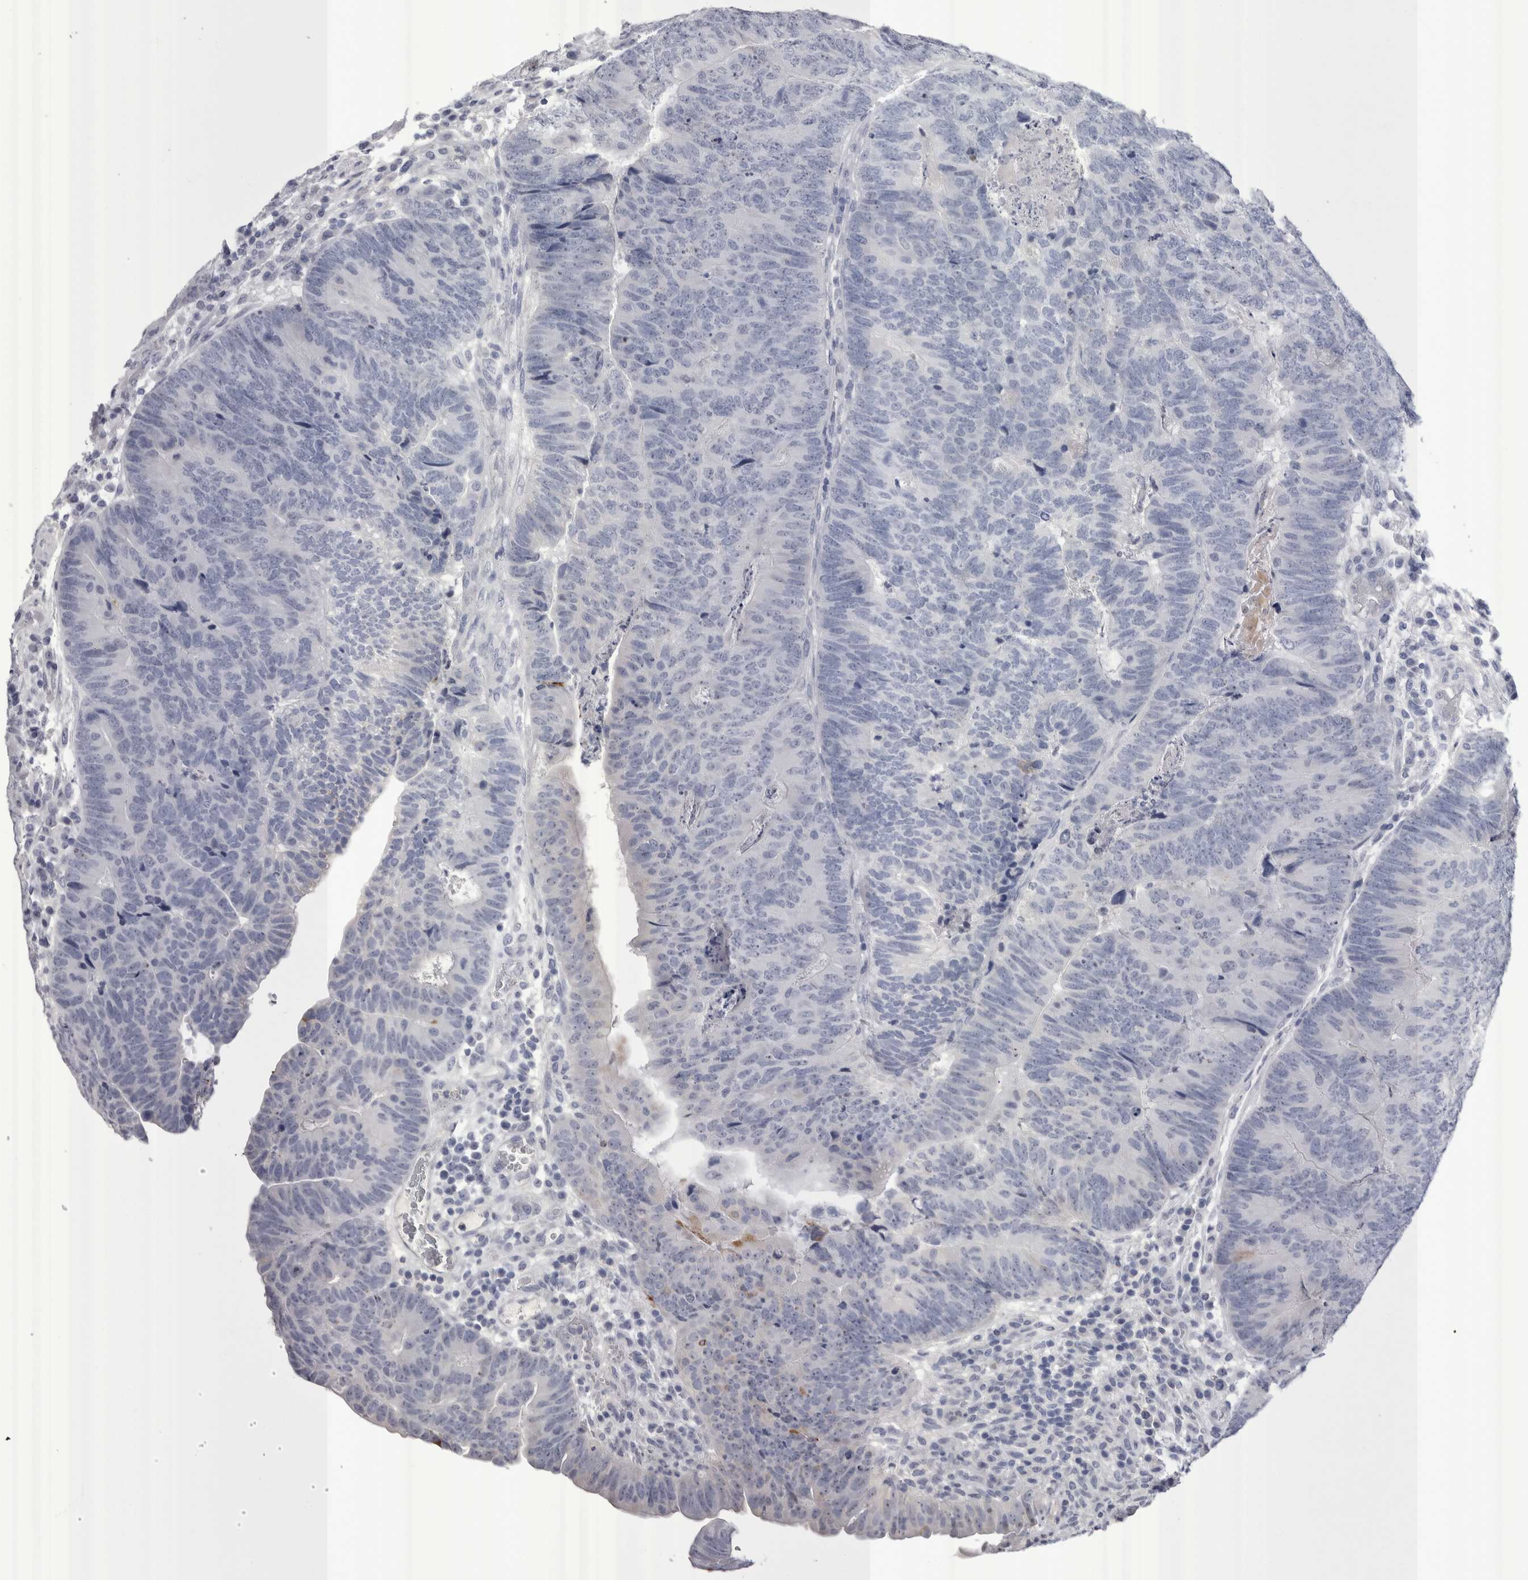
{"staining": {"intensity": "negative", "quantity": "none", "location": "none"}, "tissue": "colorectal cancer", "cell_type": "Tumor cells", "image_type": "cancer", "snomed": [{"axis": "morphology", "description": "Adenocarcinoma, NOS"}, {"axis": "topography", "description": "Colon"}], "caption": "This histopathology image is of colorectal cancer stained with immunohistochemistry (IHC) to label a protein in brown with the nuclei are counter-stained blue. There is no positivity in tumor cells.", "gene": "PWP2", "patient": {"sex": "female", "age": 67}}